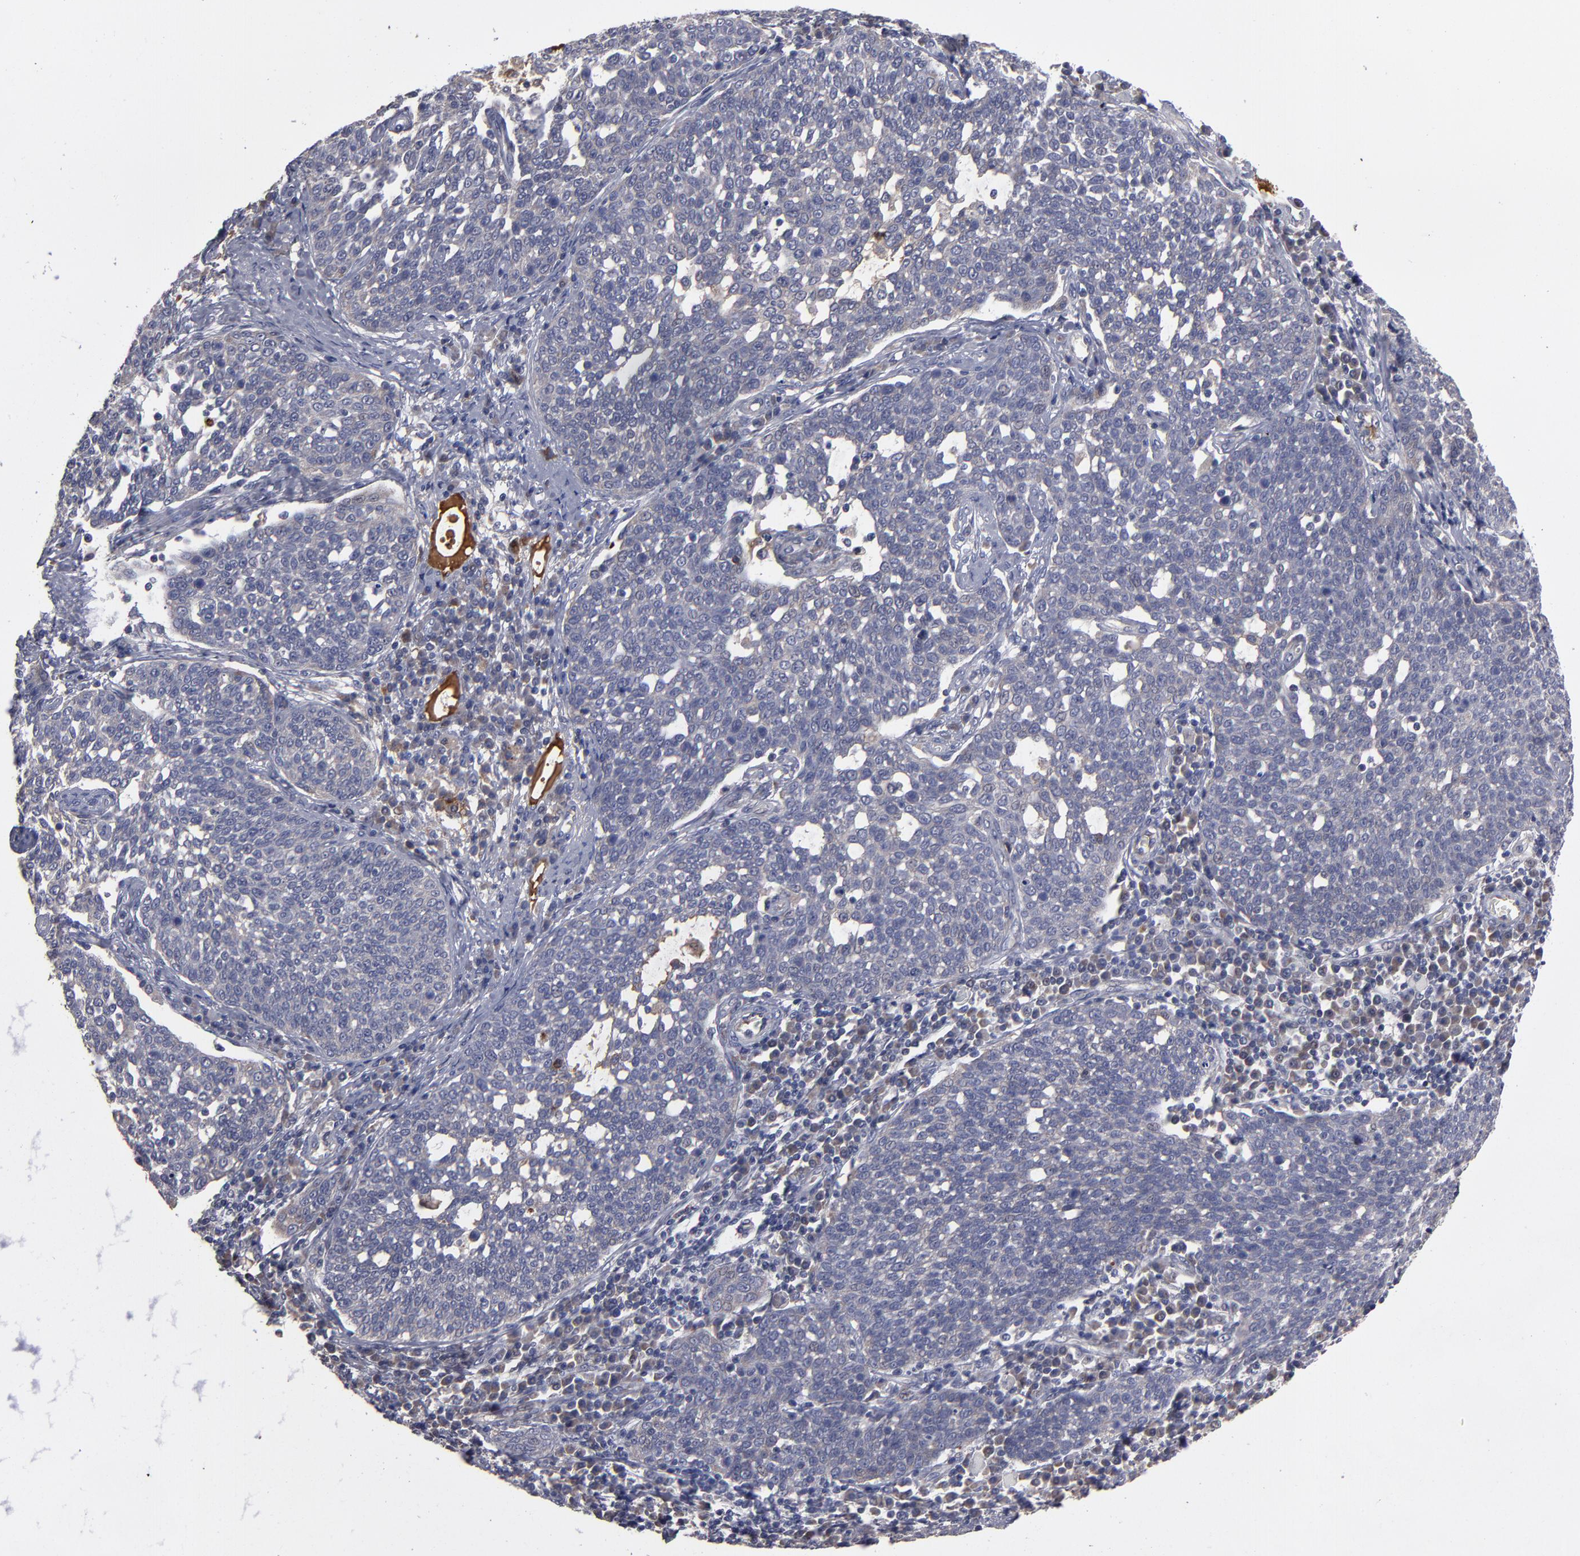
{"staining": {"intensity": "negative", "quantity": "none", "location": "none"}, "tissue": "cervical cancer", "cell_type": "Tumor cells", "image_type": "cancer", "snomed": [{"axis": "morphology", "description": "Squamous cell carcinoma, NOS"}, {"axis": "topography", "description": "Cervix"}], "caption": "Histopathology image shows no significant protein positivity in tumor cells of cervical squamous cell carcinoma.", "gene": "EXD2", "patient": {"sex": "female", "age": 34}}